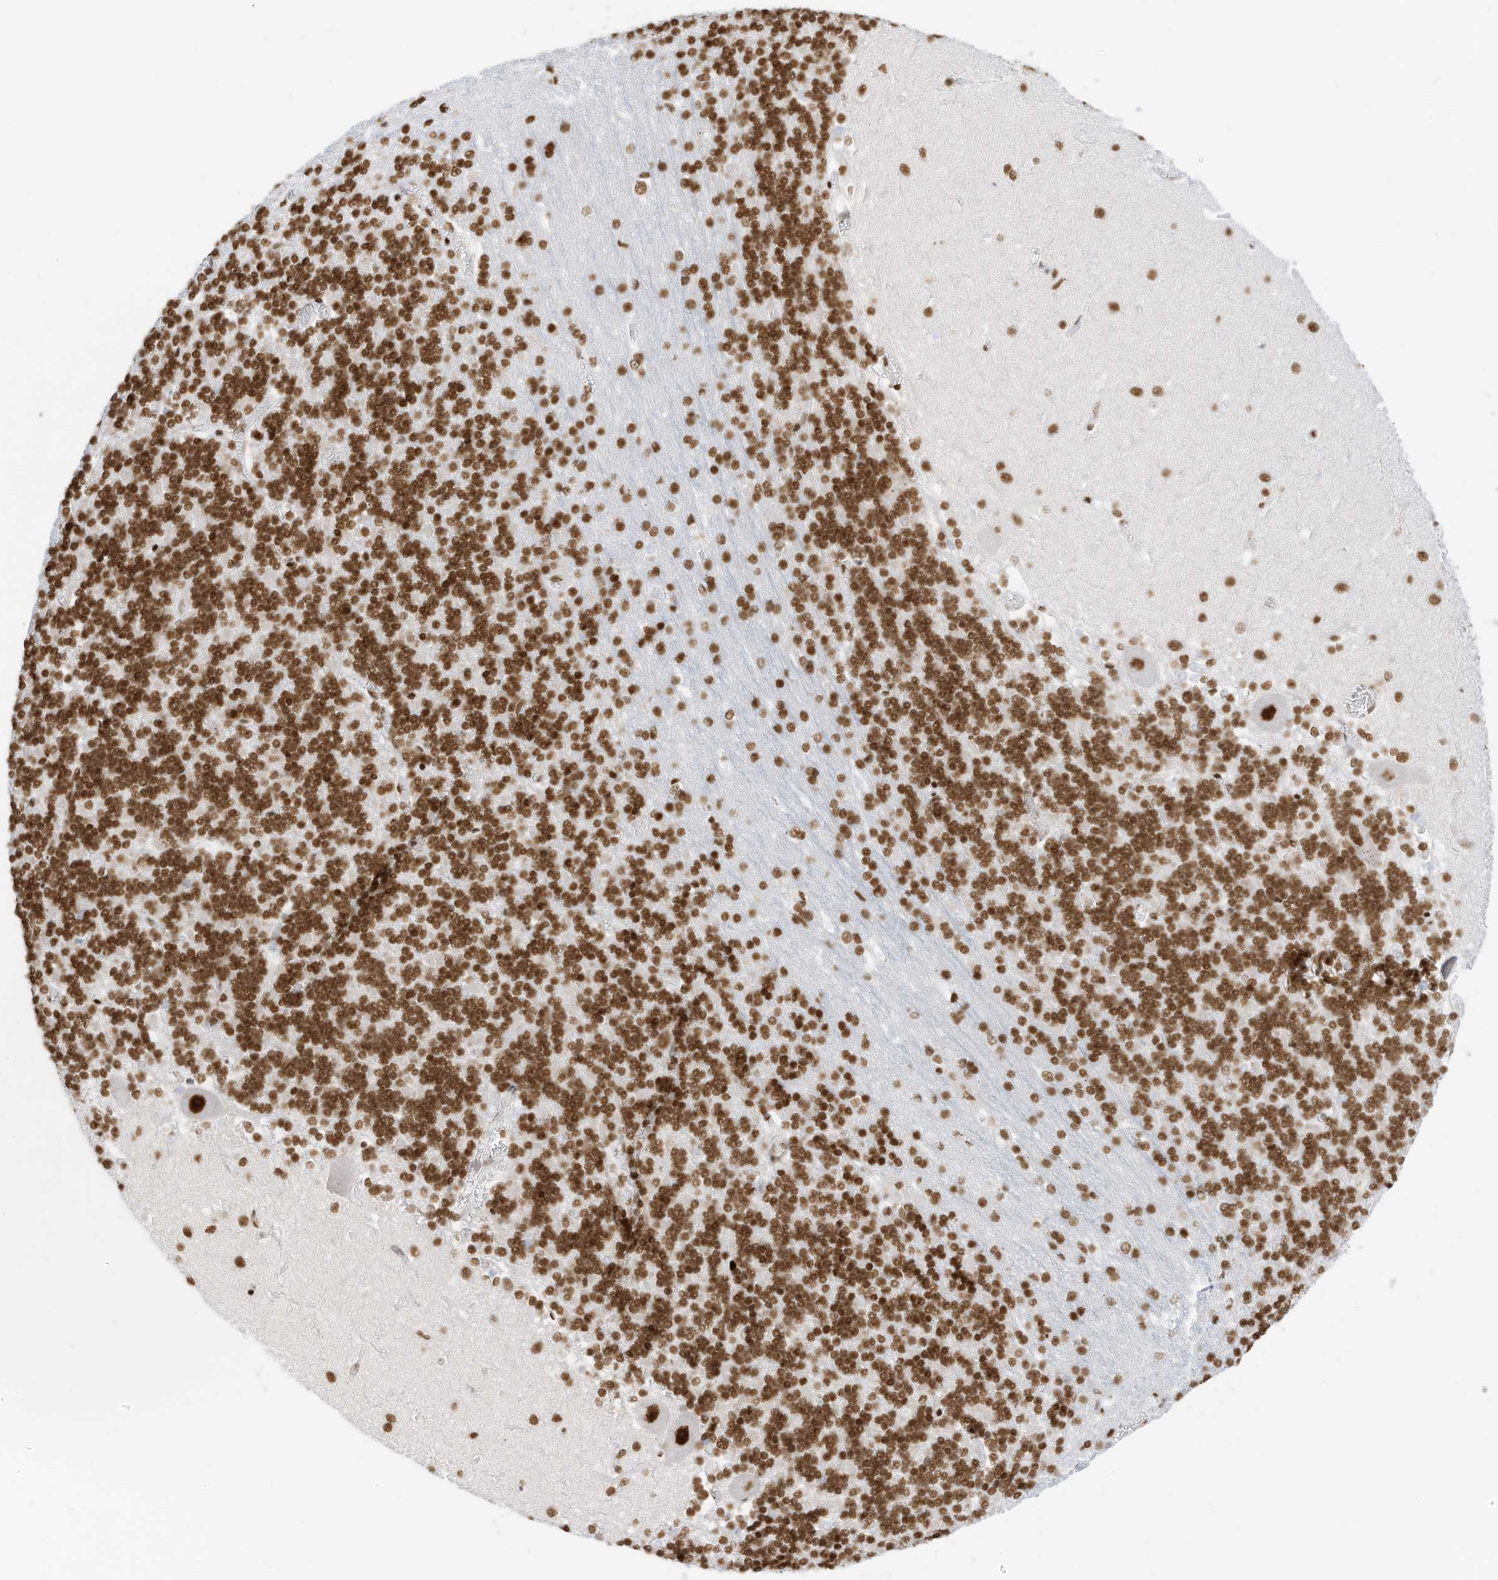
{"staining": {"intensity": "strong", "quantity": "25%-75%", "location": "nuclear"}, "tissue": "cerebellum", "cell_type": "Cells in granular layer", "image_type": "normal", "snomed": [{"axis": "morphology", "description": "Normal tissue, NOS"}, {"axis": "topography", "description": "Cerebellum"}], "caption": "High-power microscopy captured an IHC image of benign cerebellum, revealing strong nuclear staining in approximately 25%-75% of cells in granular layer. Using DAB (3,3'-diaminobenzidine) (brown) and hematoxylin (blue) stains, captured at high magnification using brightfield microscopy.", "gene": "SMARCA2", "patient": {"sex": "male", "age": 37}}